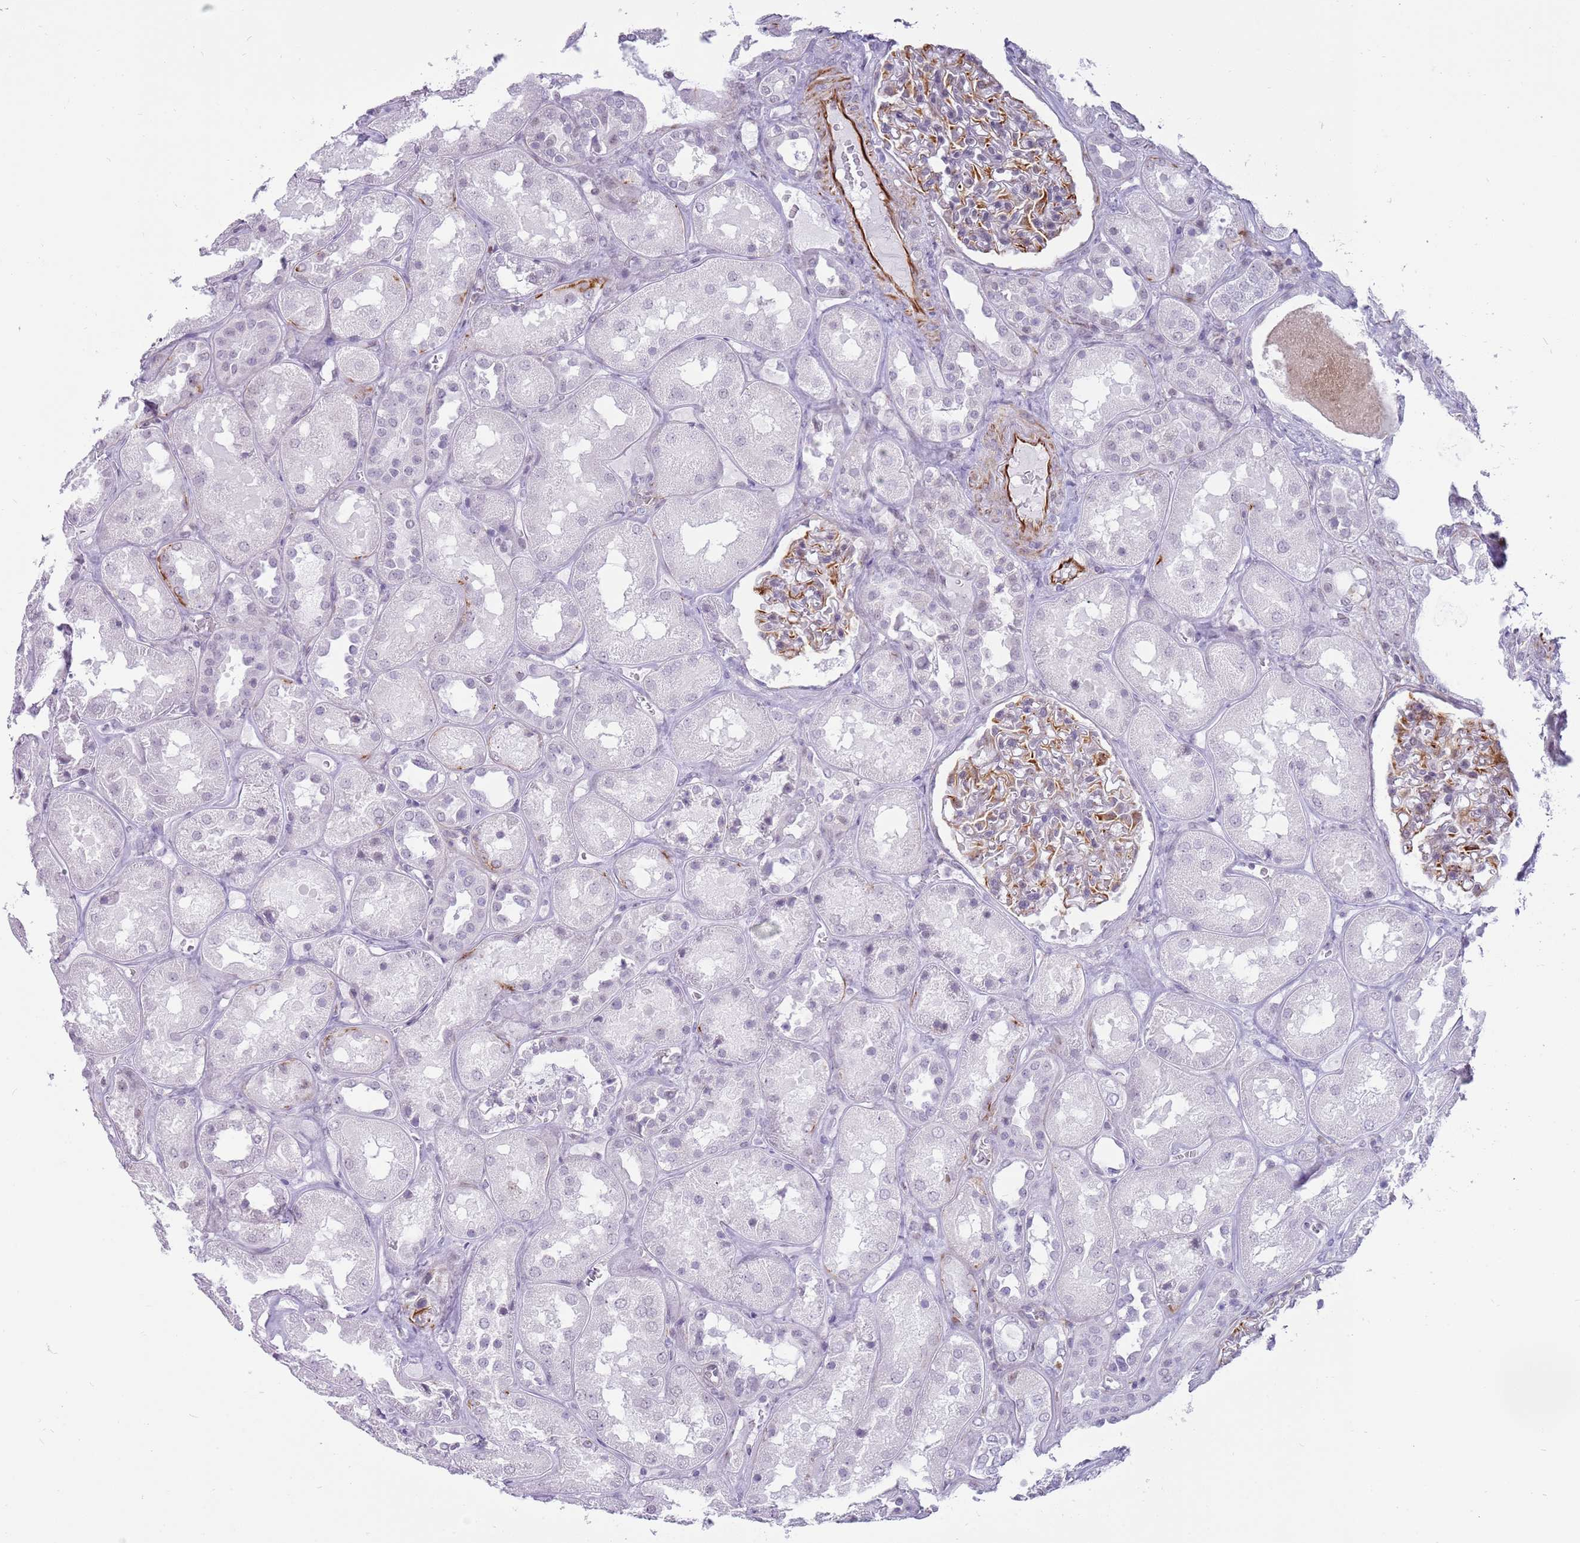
{"staining": {"intensity": "moderate", "quantity": "<25%", "location": "cytoplasmic/membranous"}, "tissue": "kidney", "cell_type": "Cells in glomeruli", "image_type": "normal", "snomed": [{"axis": "morphology", "description": "Normal tissue, NOS"}, {"axis": "topography", "description": "Kidney"}], "caption": "Immunohistochemistry (IHC) of benign kidney shows low levels of moderate cytoplasmic/membranous expression in approximately <25% of cells in glomeruli. (Brightfield microscopy of DAB IHC at high magnification).", "gene": "ENSG00000271254", "patient": {"sex": "male", "age": 70}}